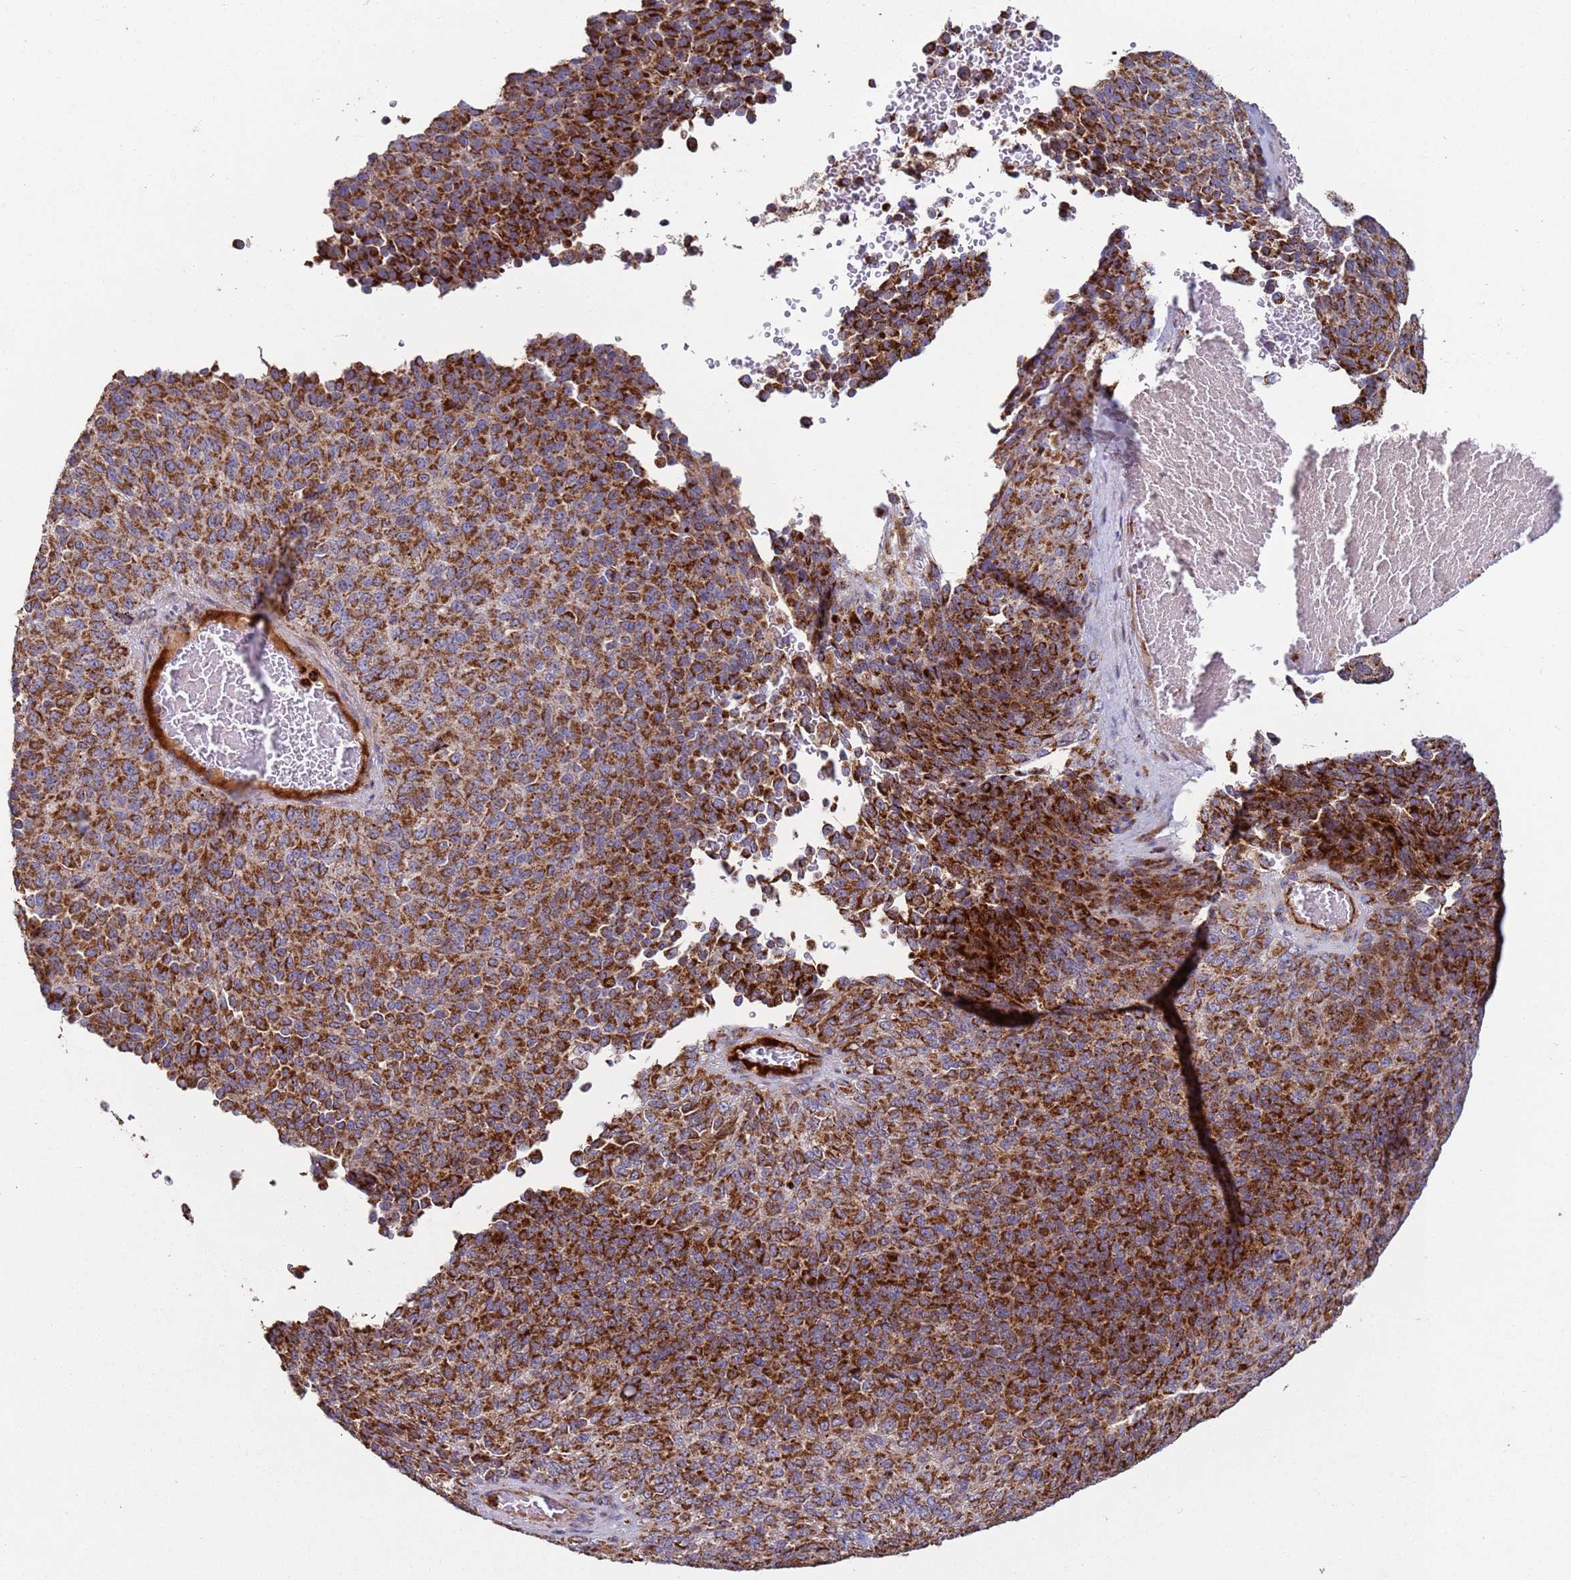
{"staining": {"intensity": "strong", "quantity": ">75%", "location": "cytoplasmic/membranous"}, "tissue": "melanoma", "cell_type": "Tumor cells", "image_type": "cancer", "snomed": [{"axis": "morphology", "description": "Malignant melanoma, Metastatic site"}, {"axis": "topography", "description": "Brain"}], "caption": "Brown immunohistochemical staining in malignant melanoma (metastatic site) shows strong cytoplasmic/membranous staining in approximately >75% of tumor cells.", "gene": "FBXO33", "patient": {"sex": "female", "age": 56}}